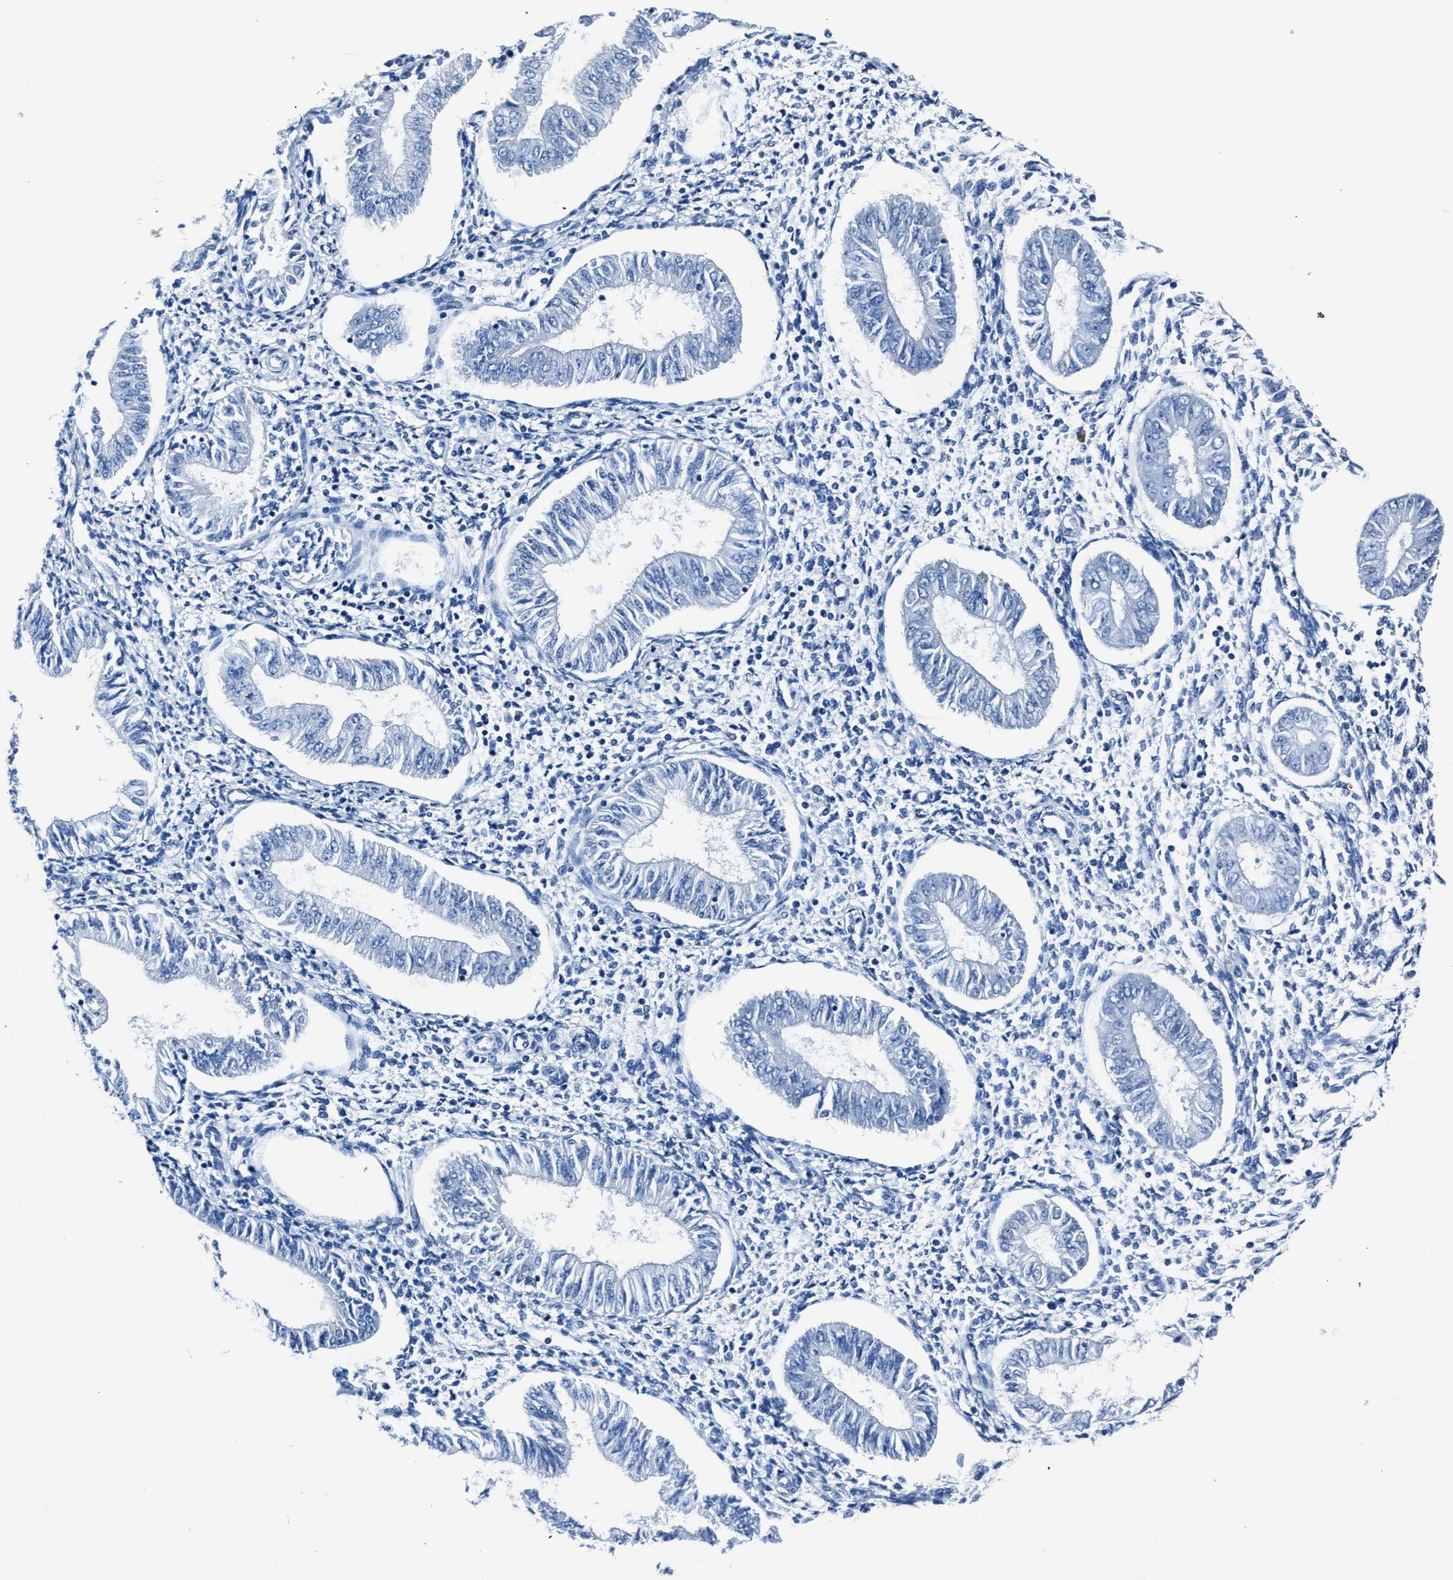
{"staining": {"intensity": "negative", "quantity": "none", "location": "none"}, "tissue": "endometrium", "cell_type": "Cells in endometrial stroma", "image_type": "normal", "snomed": [{"axis": "morphology", "description": "Normal tissue, NOS"}, {"axis": "topography", "description": "Endometrium"}], "caption": "Cells in endometrial stroma are negative for protein expression in benign human endometrium. The staining was performed using DAB to visualize the protein expression in brown, while the nuclei were stained in blue with hematoxylin (Magnification: 20x).", "gene": "NACAD", "patient": {"sex": "female", "age": 50}}